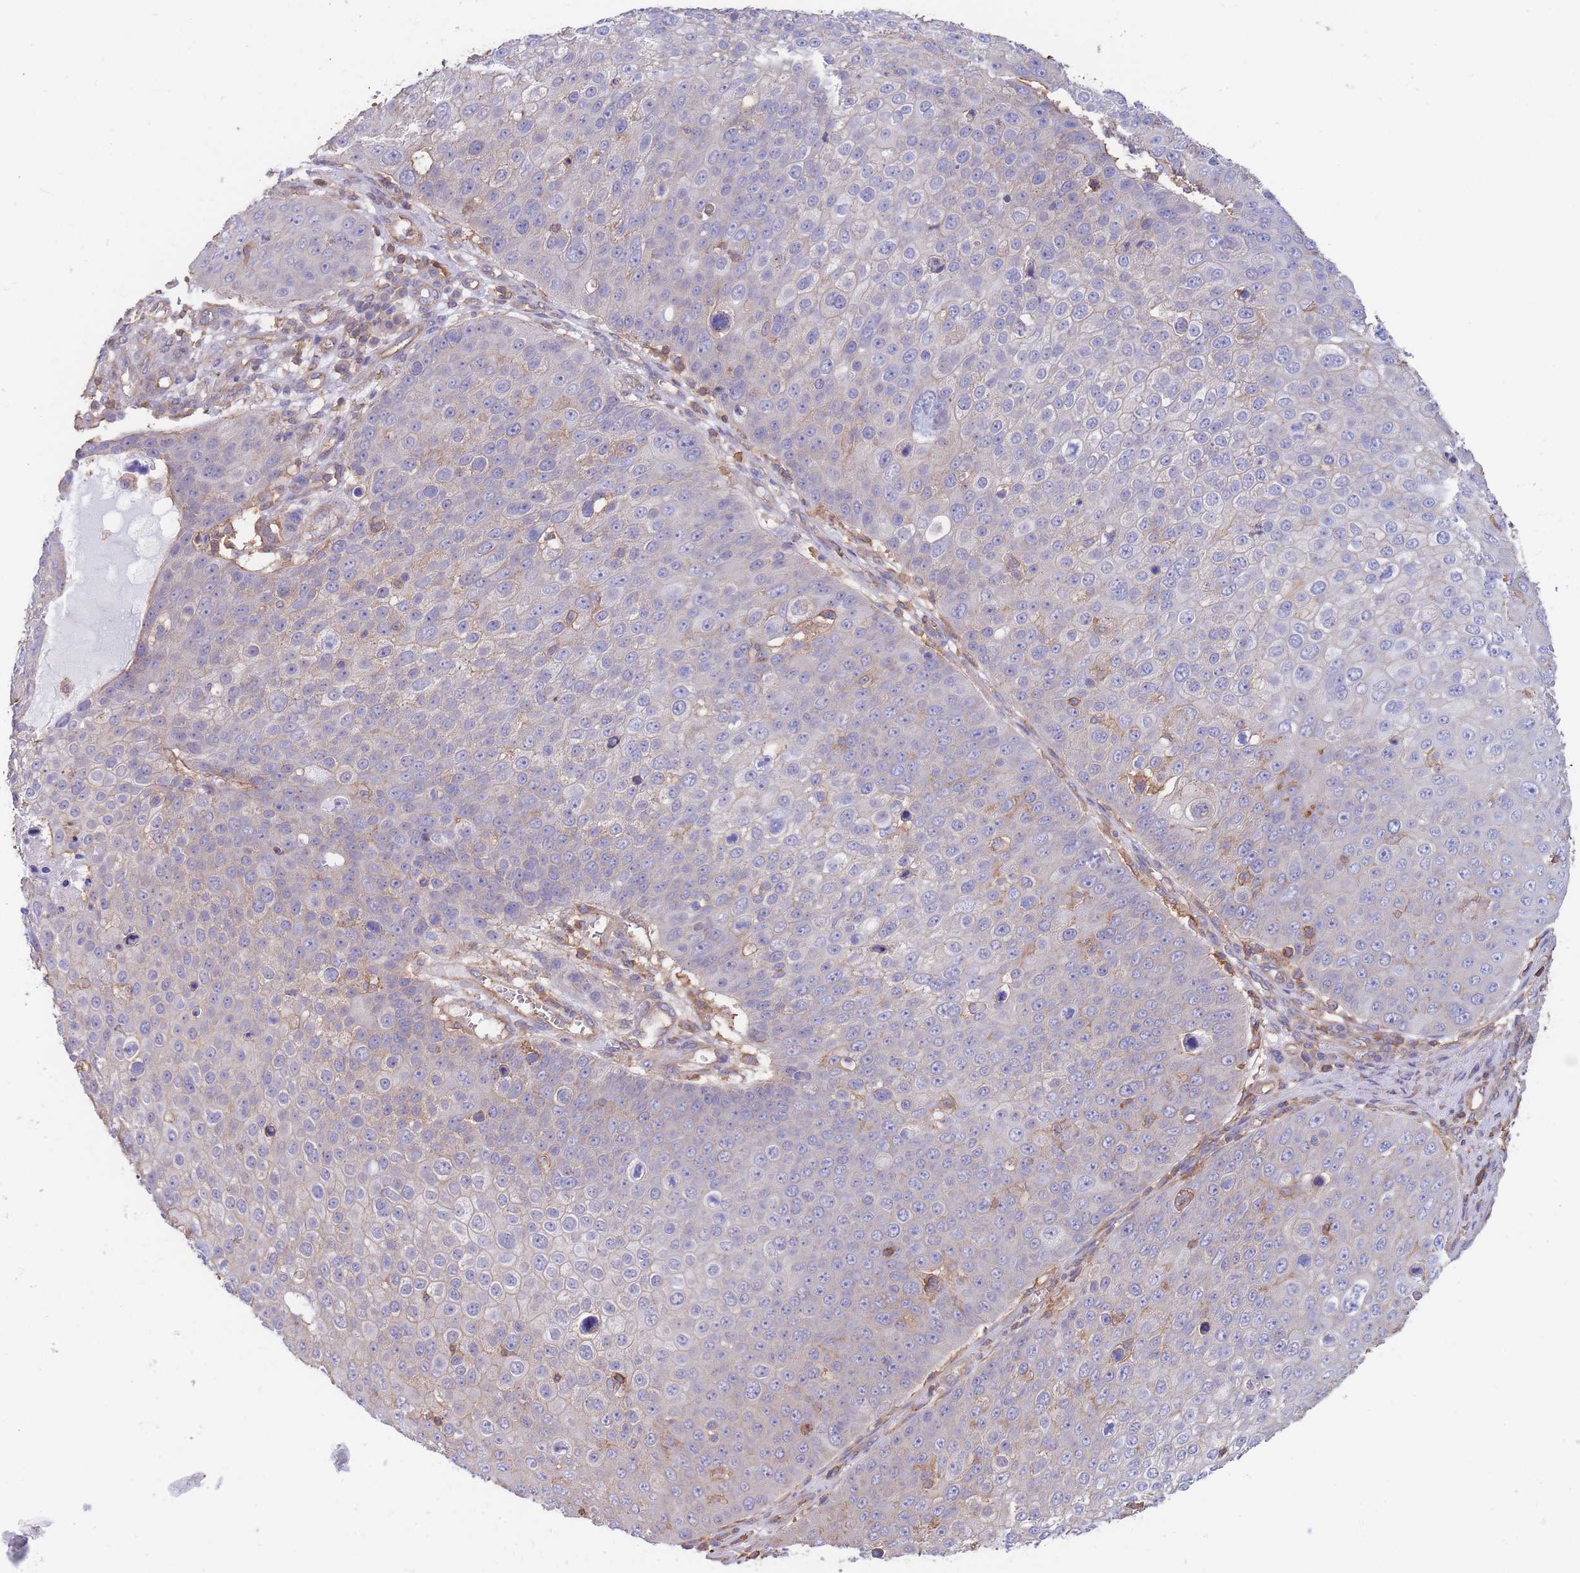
{"staining": {"intensity": "negative", "quantity": "none", "location": "none"}, "tissue": "skin cancer", "cell_type": "Tumor cells", "image_type": "cancer", "snomed": [{"axis": "morphology", "description": "Squamous cell carcinoma, NOS"}, {"axis": "topography", "description": "Skin"}], "caption": "Immunohistochemistry photomicrograph of human skin cancer (squamous cell carcinoma) stained for a protein (brown), which exhibits no expression in tumor cells.", "gene": "LRRN4CL", "patient": {"sex": "male", "age": 71}}